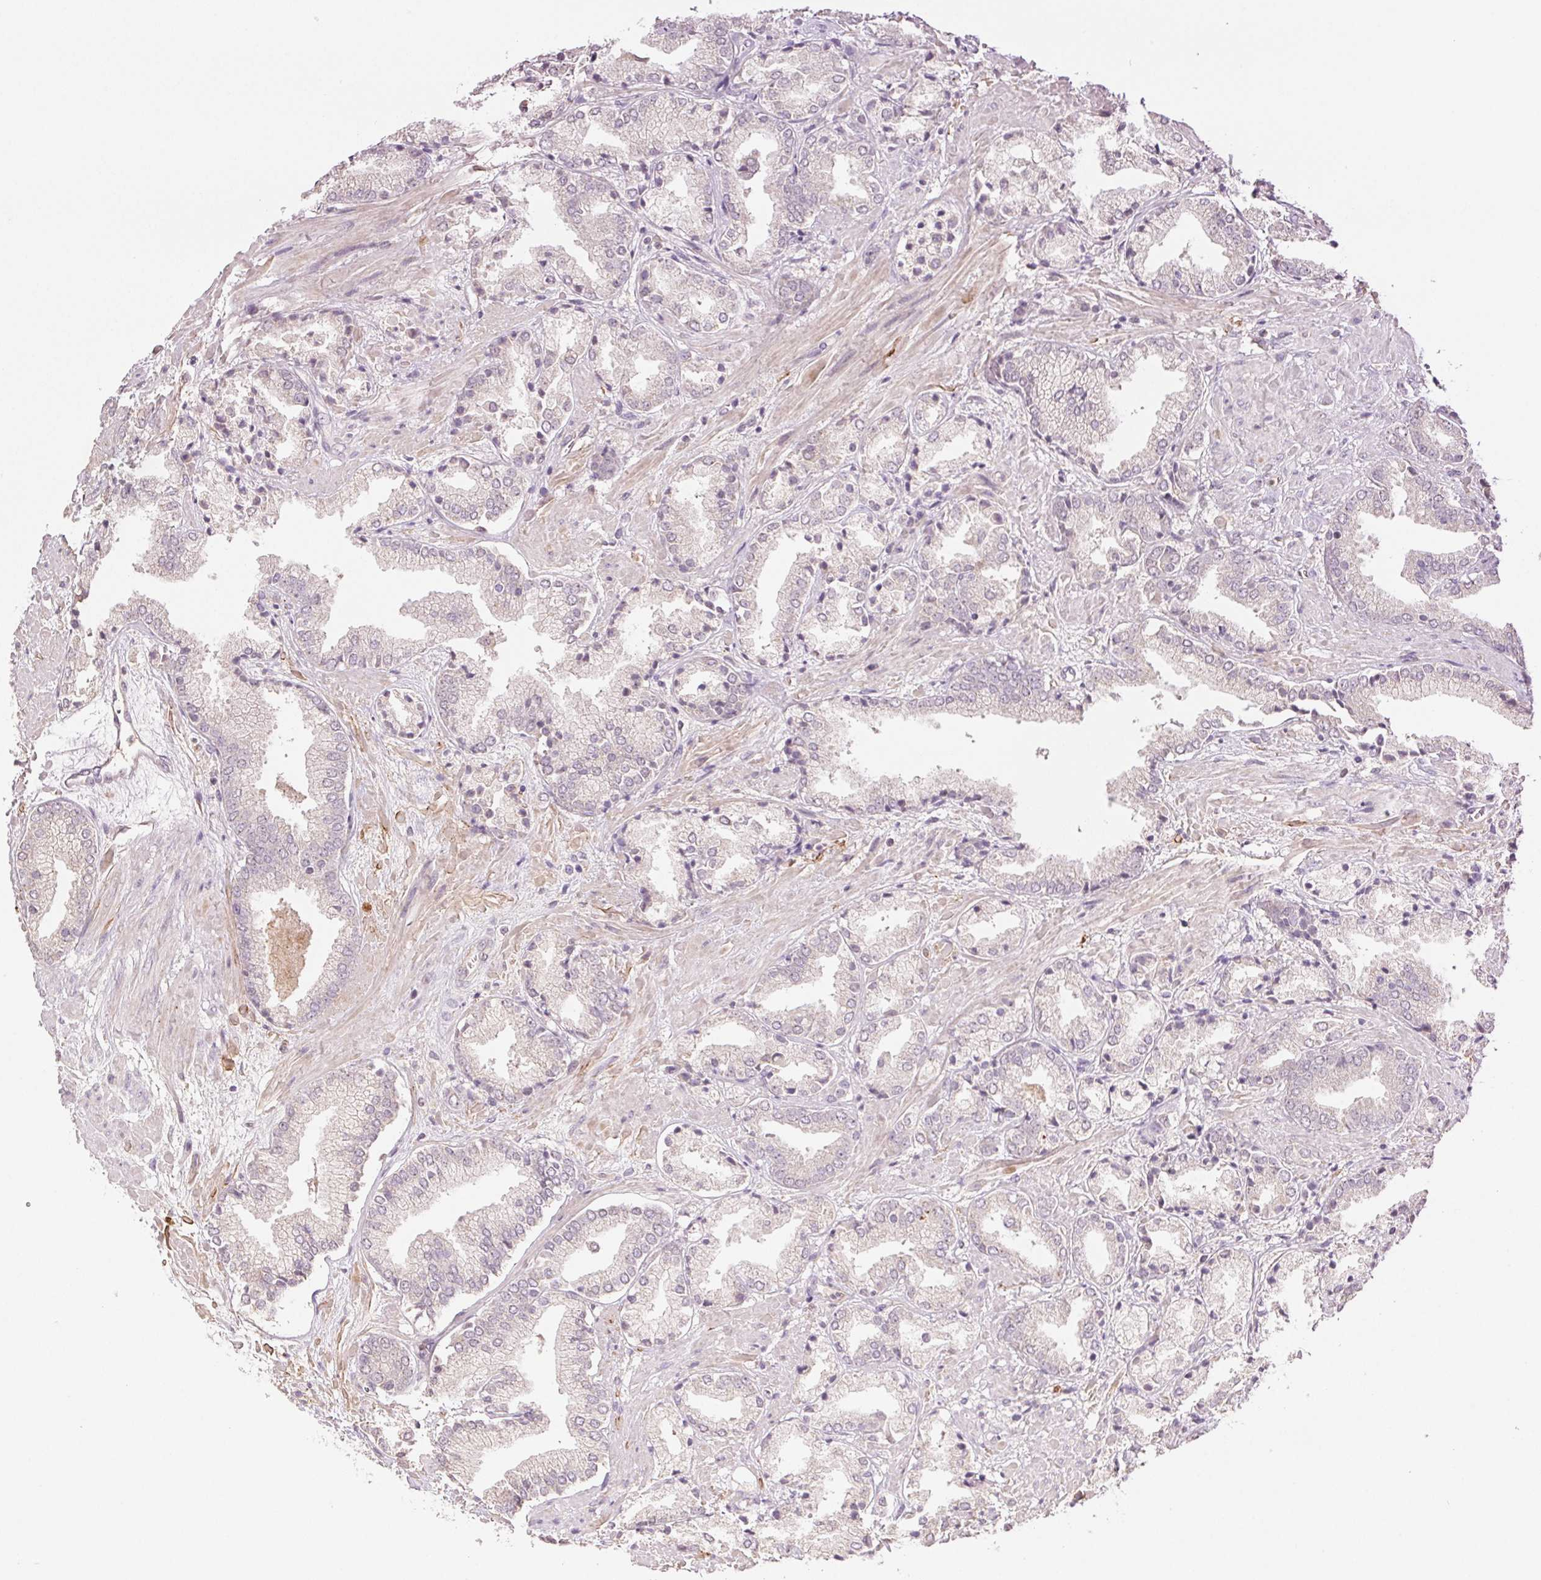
{"staining": {"intensity": "negative", "quantity": "none", "location": "none"}, "tissue": "prostate cancer", "cell_type": "Tumor cells", "image_type": "cancer", "snomed": [{"axis": "morphology", "description": "Adenocarcinoma, High grade"}, {"axis": "topography", "description": "Prostate"}], "caption": "High magnification brightfield microscopy of prostate adenocarcinoma (high-grade) stained with DAB (3,3'-diaminobenzidine) (brown) and counterstained with hematoxylin (blue): tumor cells show no significant staining.", "gene": "TMEM253", "patient": {"sex": "male", "age": 56}}